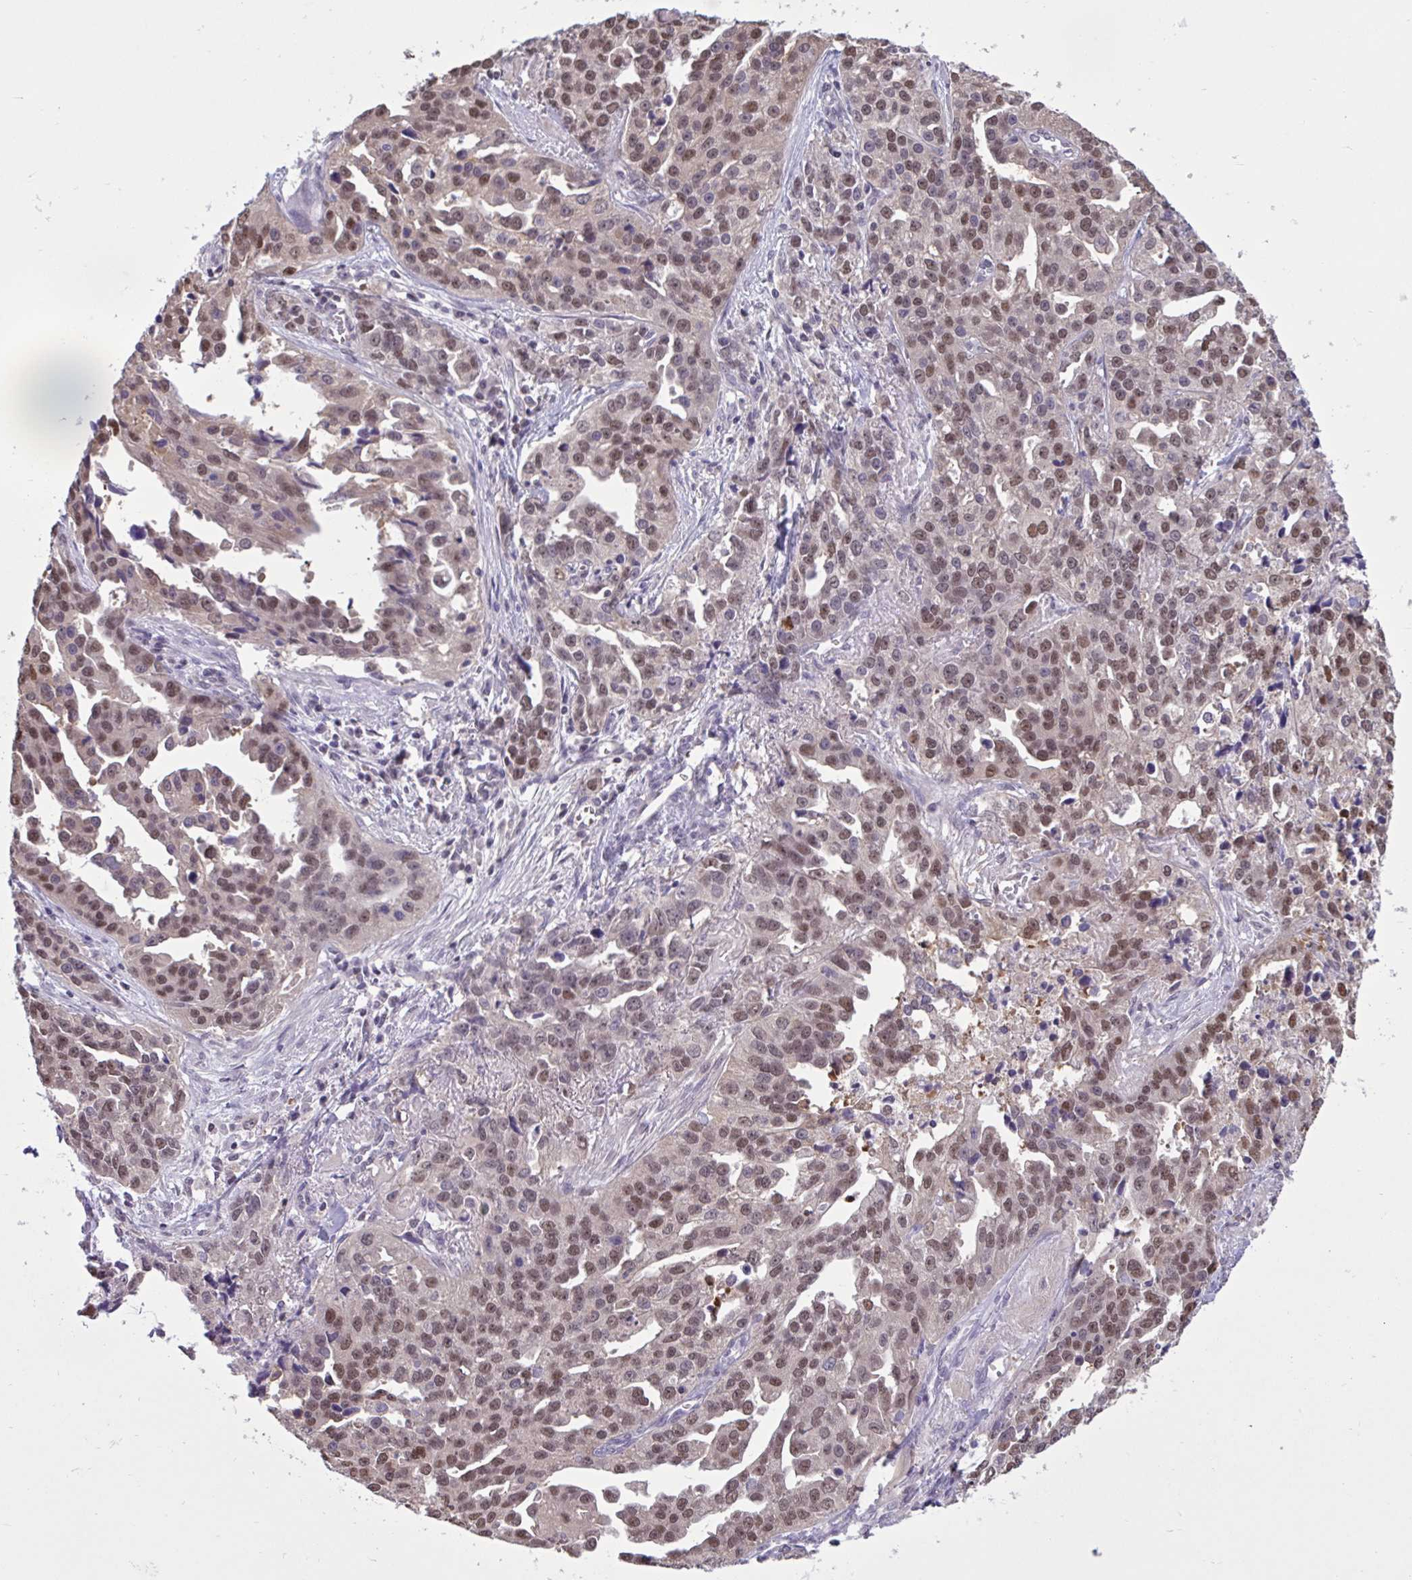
{"staining": {"intensity": "moderate", "quantity": "25%-75%", "location": "nuclear"}, "tissue": "ovarian cancer", "cell_type": "Tumor cells", "image_type": "cancer", "snomed": [{"axis": "morphology", "description": "Cystadenocarcinoma, serous, NOS"}, {"axis": "topography", "description": "Ovary"}], "caption": "Moderate nuclear protein expression is appreciated in approximately 25%-75% of tumor cells in ovarian cancer.", "gene": "RBL1", "patient": {"sex": "female", "age": 75}}